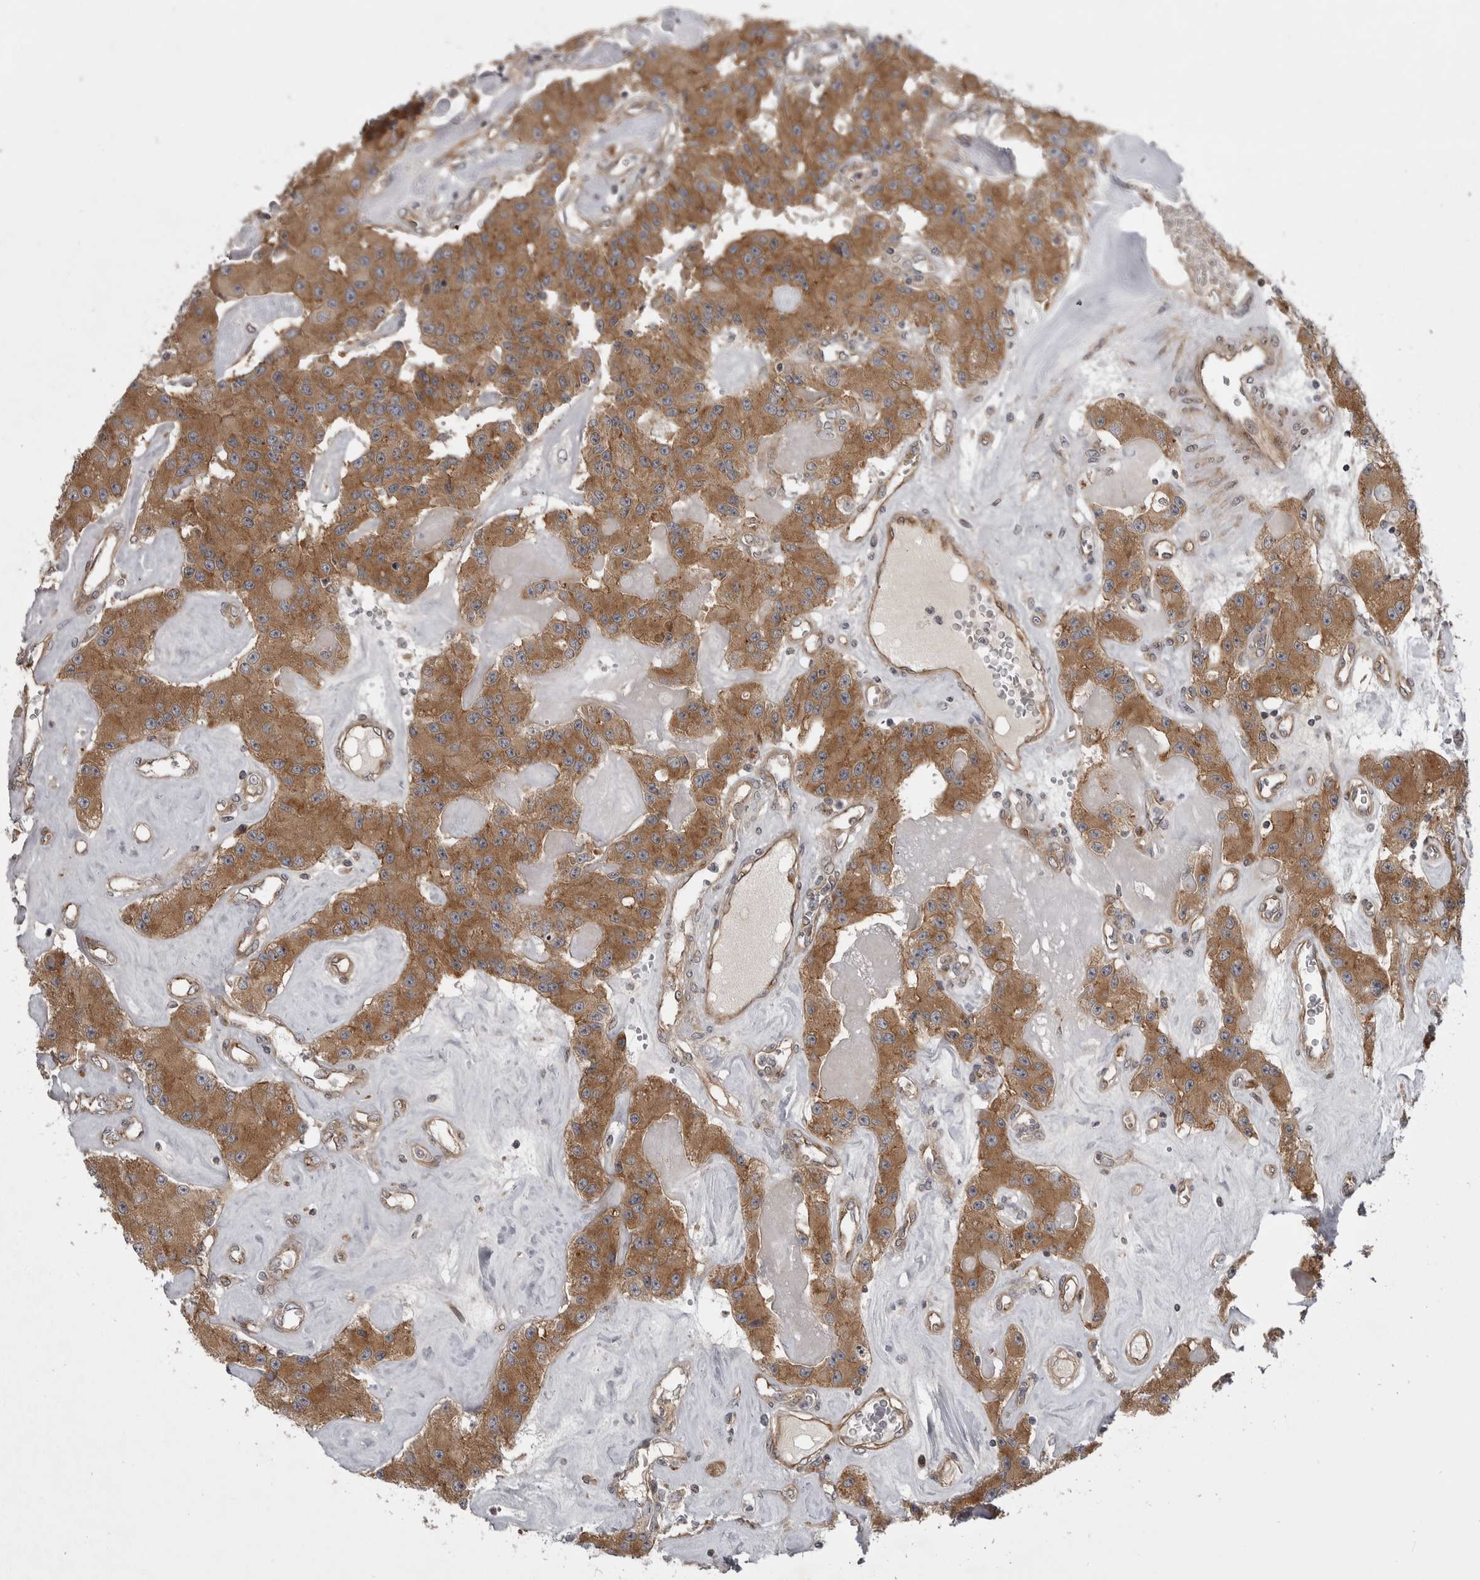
{"staining": {"intensity": "moderate", "quantity": ">75%", "location": "cytoplasmic/membranous"}, "tissue": "carcinoid", "cell_type": "Tumor cells", "image_type": "cancer", "snomed": [{"axis": "morphology", "description": "Carcinoid, malignant, NOS"}, {"axis": "topography", "description": "Pancreas"}], "caption": "Protein positivity by immunohistochemistry shows moderate cytoplasmic/membranous expression in about >75% of tumor cells in carcinoid. (DAB = brown stain, brightfield microscopy at high magnification).", "gene": "LRRC45", "patient": {"sex": "male", "age": 41}}